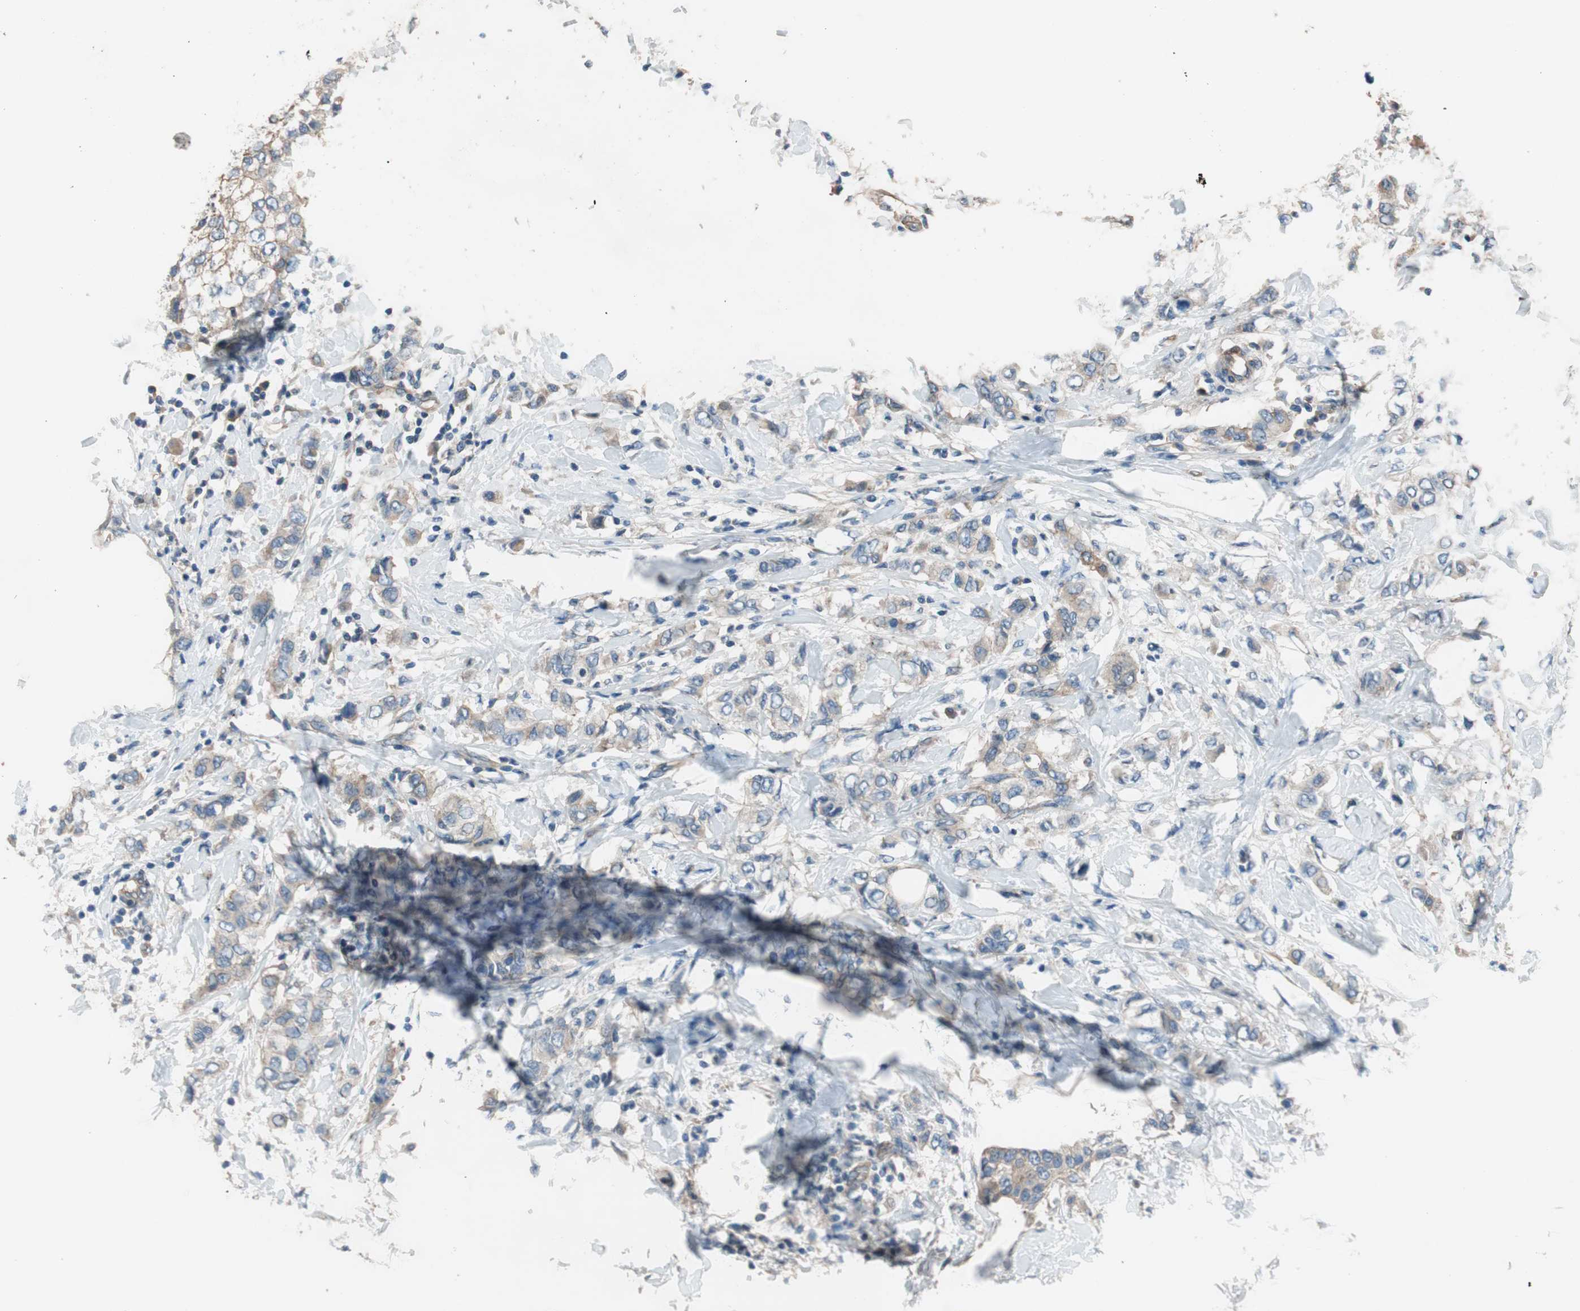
{"staining": {"intensity": "weak", "quantity": ">75%", "location": "cytoplasmic/membranous"}, "tissue": "breast cancer", "cell_type": "Tumor cells", "image_type": "cancer", "snomed": [{"axis": "morphology", "description": "Duct carcinoma"}, {"axis": "topography", "description": "Breast"}], "caption": "A histopathology image of human invasive ductal carcinoma (breast) stained for a protein shows weak cytoplasmic/membranous brown staining in tumor cells.", "gene": "CALML3", "patient": {"sex": "female", "age": 50}}